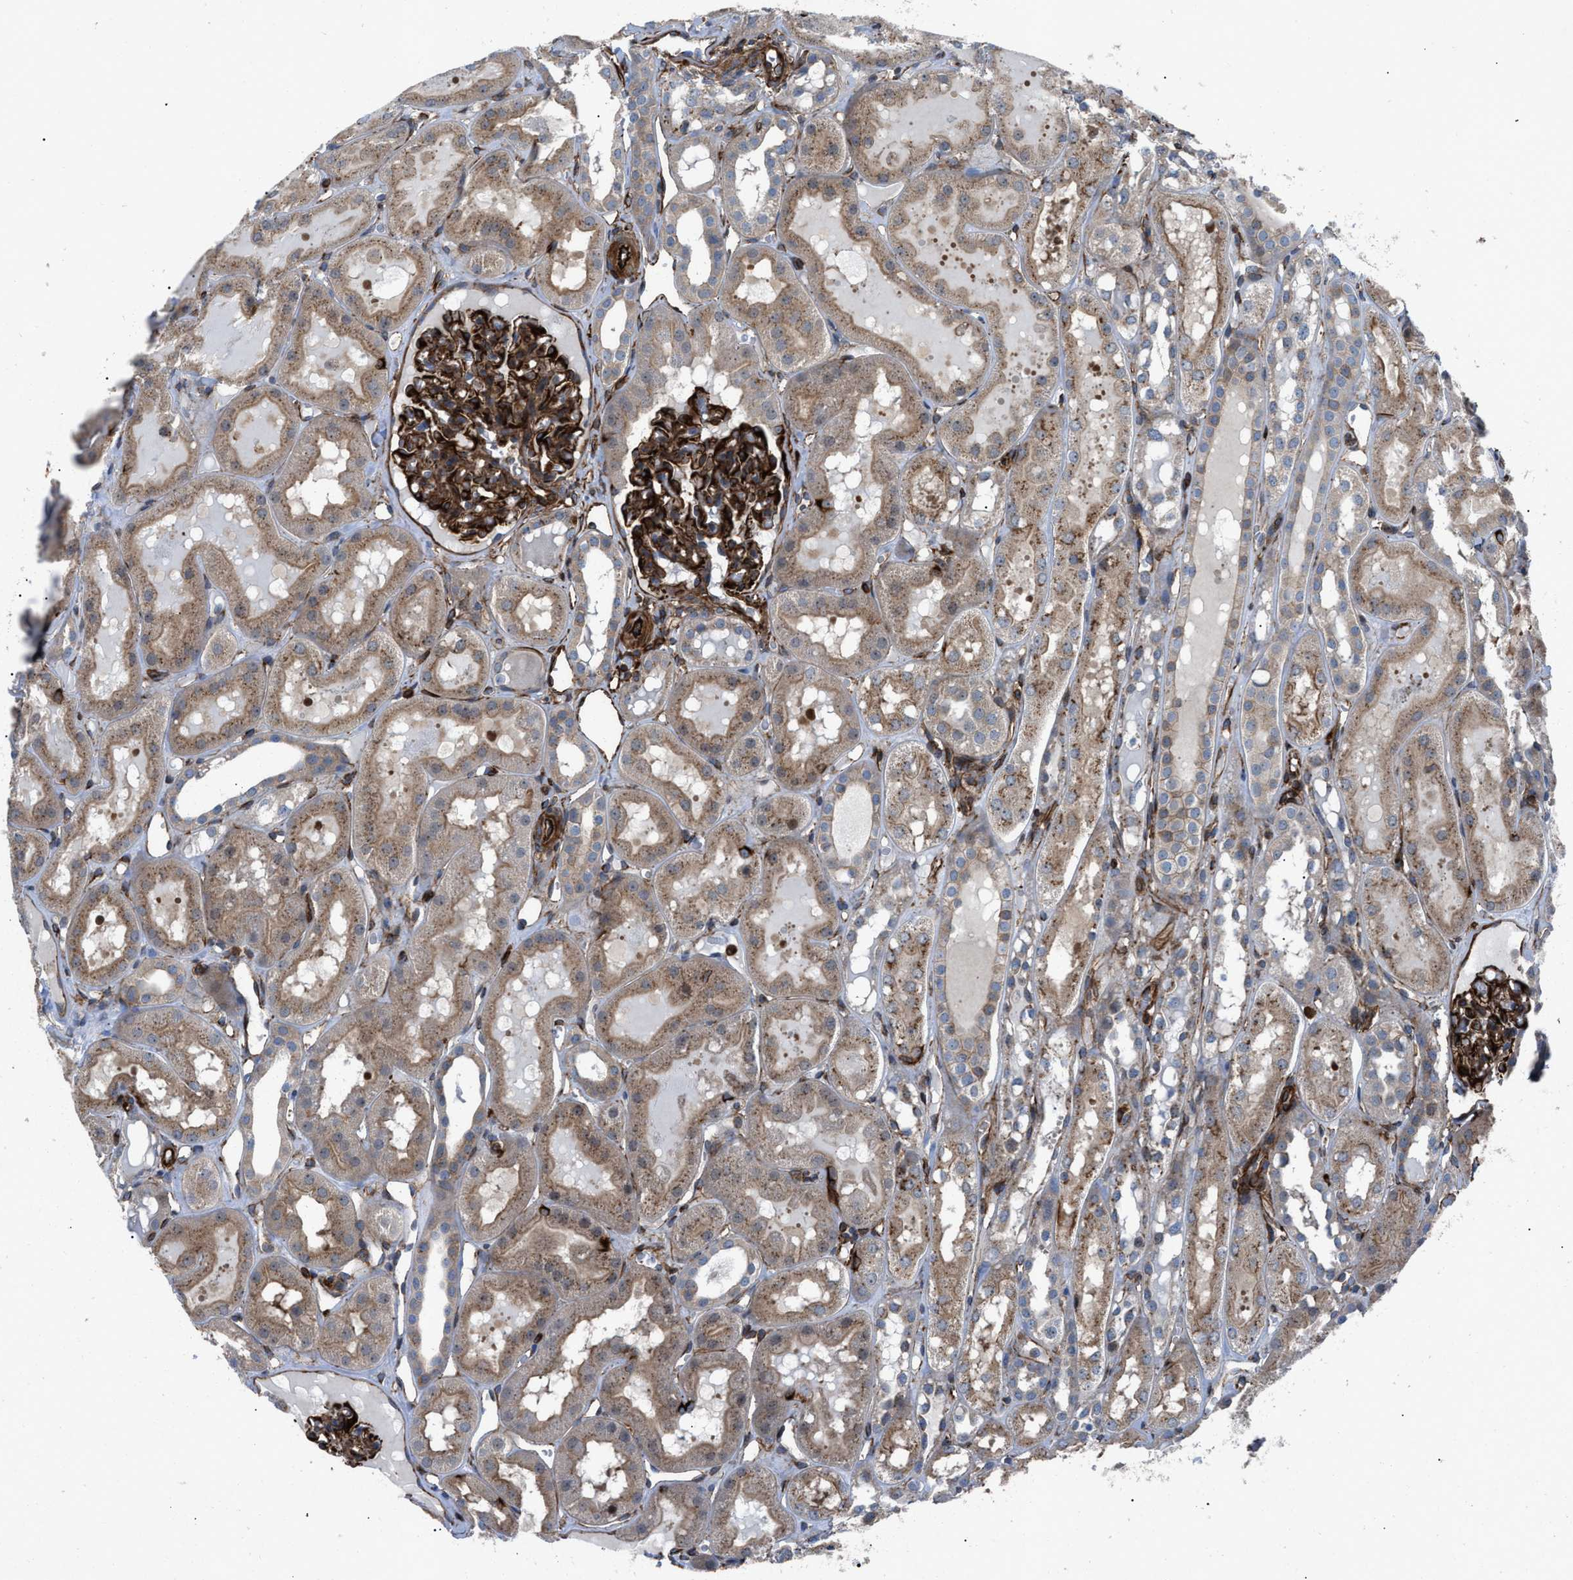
{"staining": {"intensity": "strong", "quantity": ">75%", "location": "cytoplasmic/membranous"}, "tissue": "kidney", "cell_type": "Cells in glomeruli", "image_type": "normal", "snomed": [{"axis": "morphology", "description": "Normal tissue, NOS"}, {"axis": "topography", "description": "Kidney"}, {"axis": "topography", "description": "Urinary bladder"}], "caption": "Normal kidney displays strong cytoplasmic/membranous positivity in approximately >75% of cells in glomeruli.", "gene": "PTPRE", "patient": {"sex": "male", "age": 16}}